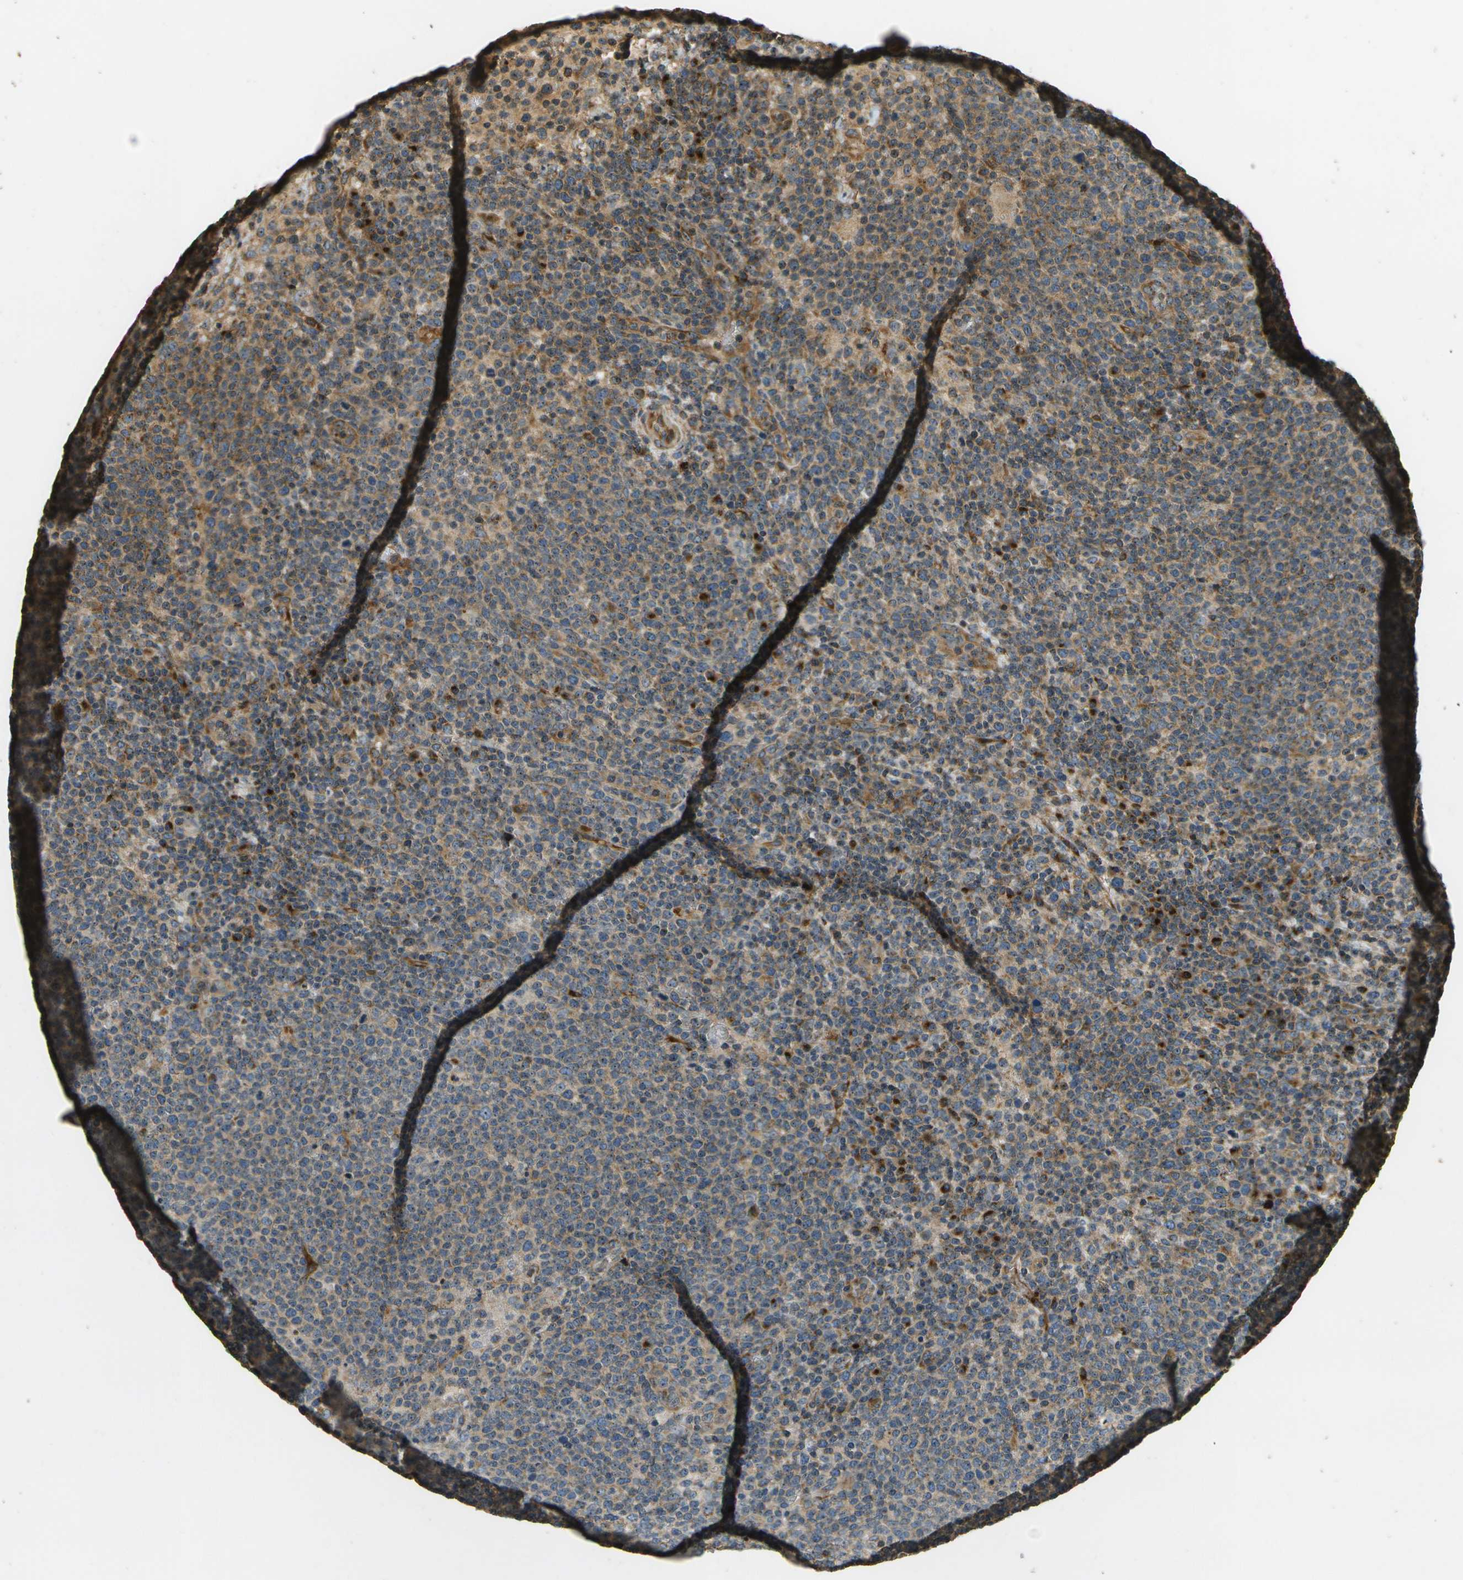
{"staining": {"intensity": "moderate", "quantity": ">75%", "location": "cytoplasmic/membranous,nuclear"}, "tissue": "lymphoma", "cell_type": "Tumor cells", "image_type": "cancer", "snomed": [{"axis": "morphology", "description": "Malignant lymphoma, non-Hodgkin's type, High grade"}, {"axis": "topography", "description": "Lymph node"}], "caption": "This histopathology image exhibits immunohistochemistry (IHC) staining of human lymphoma, with medium moderate cytoplasmic/membranous and nuclear expression in approximately >75% of tumor cells.", "gene": "LRP12", "patient": {"sex": "male", "age": 61}}